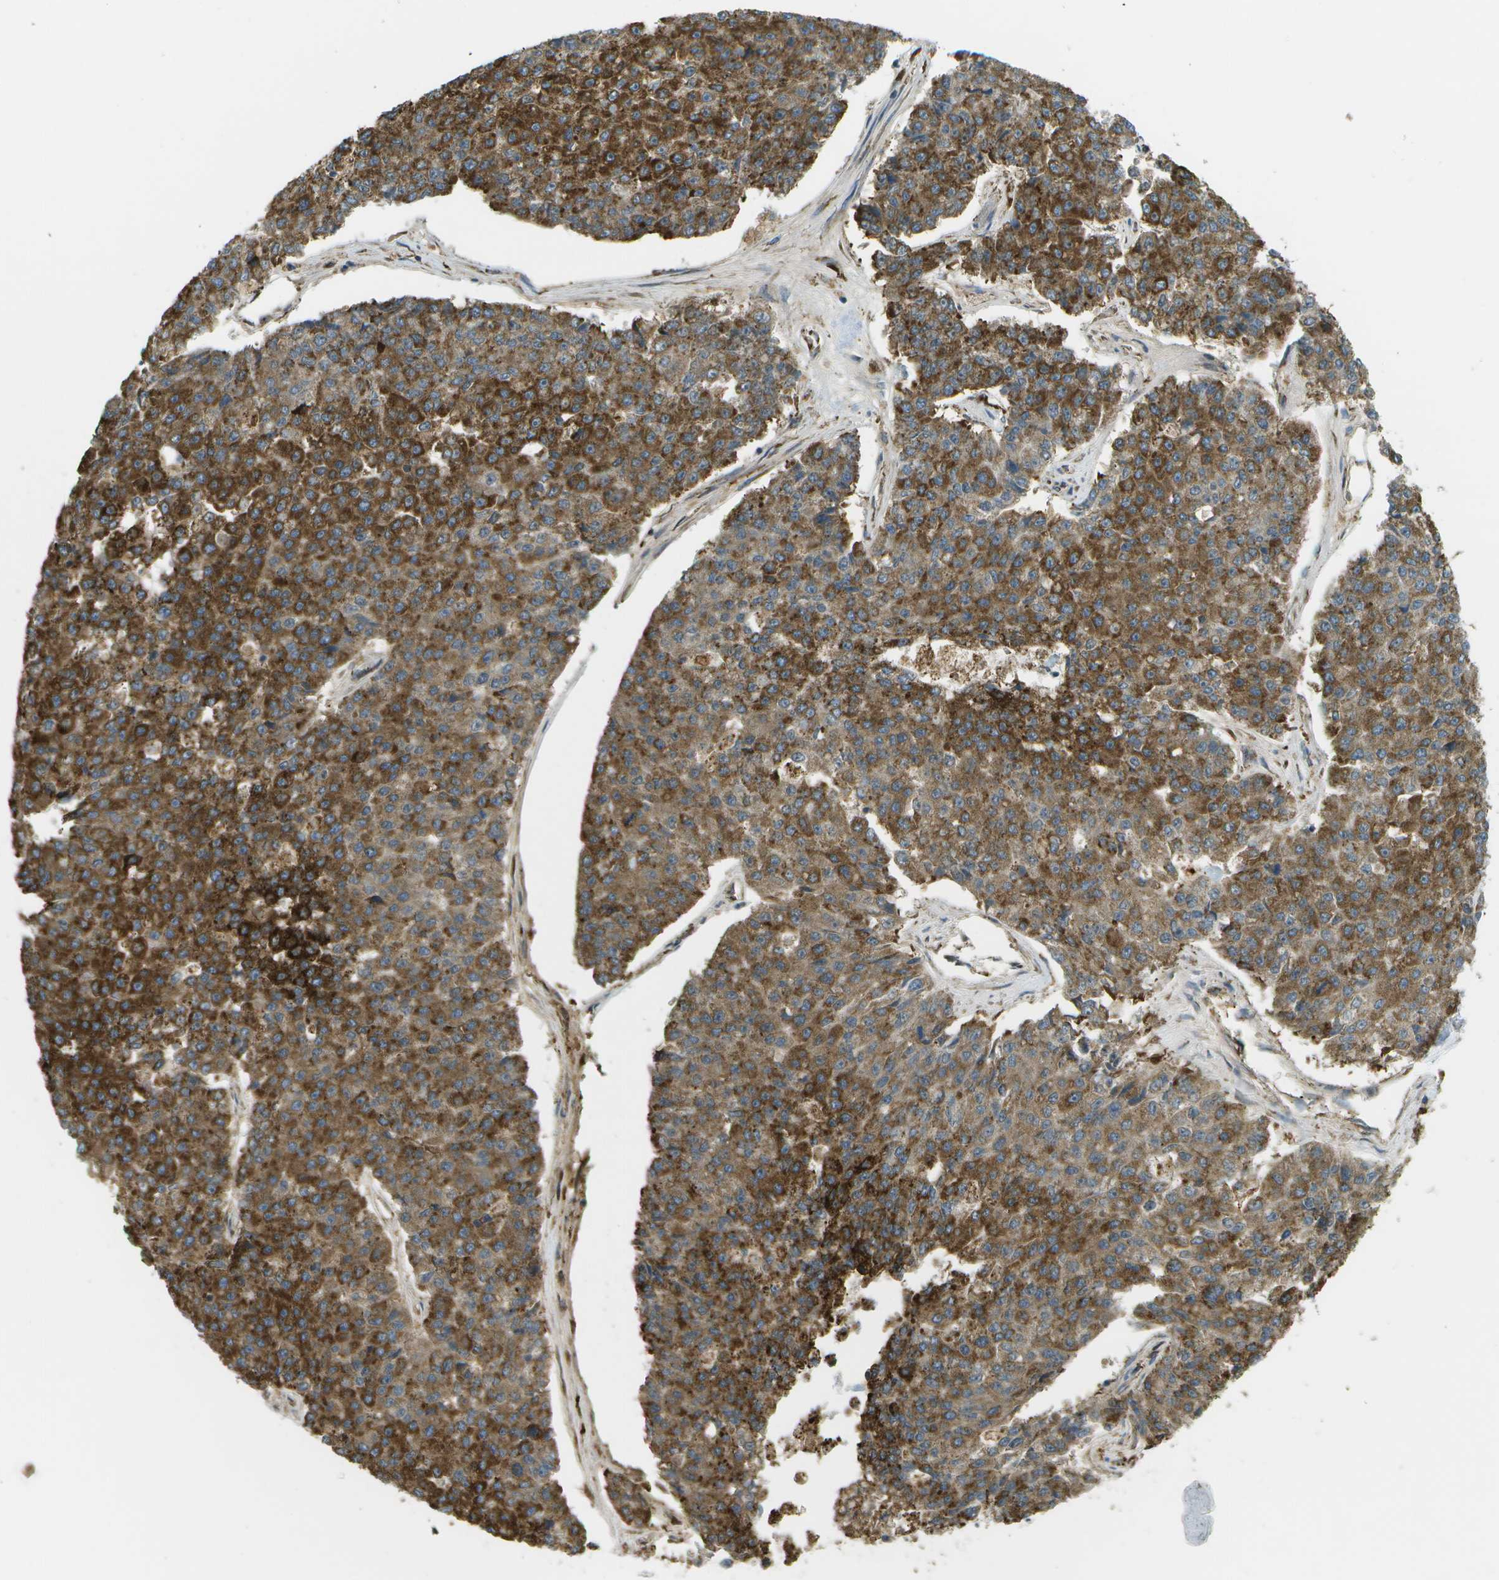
{"staining": {"intensity": "strong", "quantity": ">75%", "location": "cytoplasmic/membranous"}, "tissue": "pancreatic cancer", "cell_type": "Tumor cells", "image_type": "cancer", "snomed": [{"axis": "morphology", "description": "Adenocarcinoma, NOS"}, {"axis": "topography", "description": "Pancreas"}], "caption": "This micrograph demonstrates IHC staining of pancreatic adenocarcinoma, with high strong cytoplasmic/membranous positivity in approximately >75% of tumor cells.", "gene": "USP30", "patient": {"sex": "male", "age": 50}}